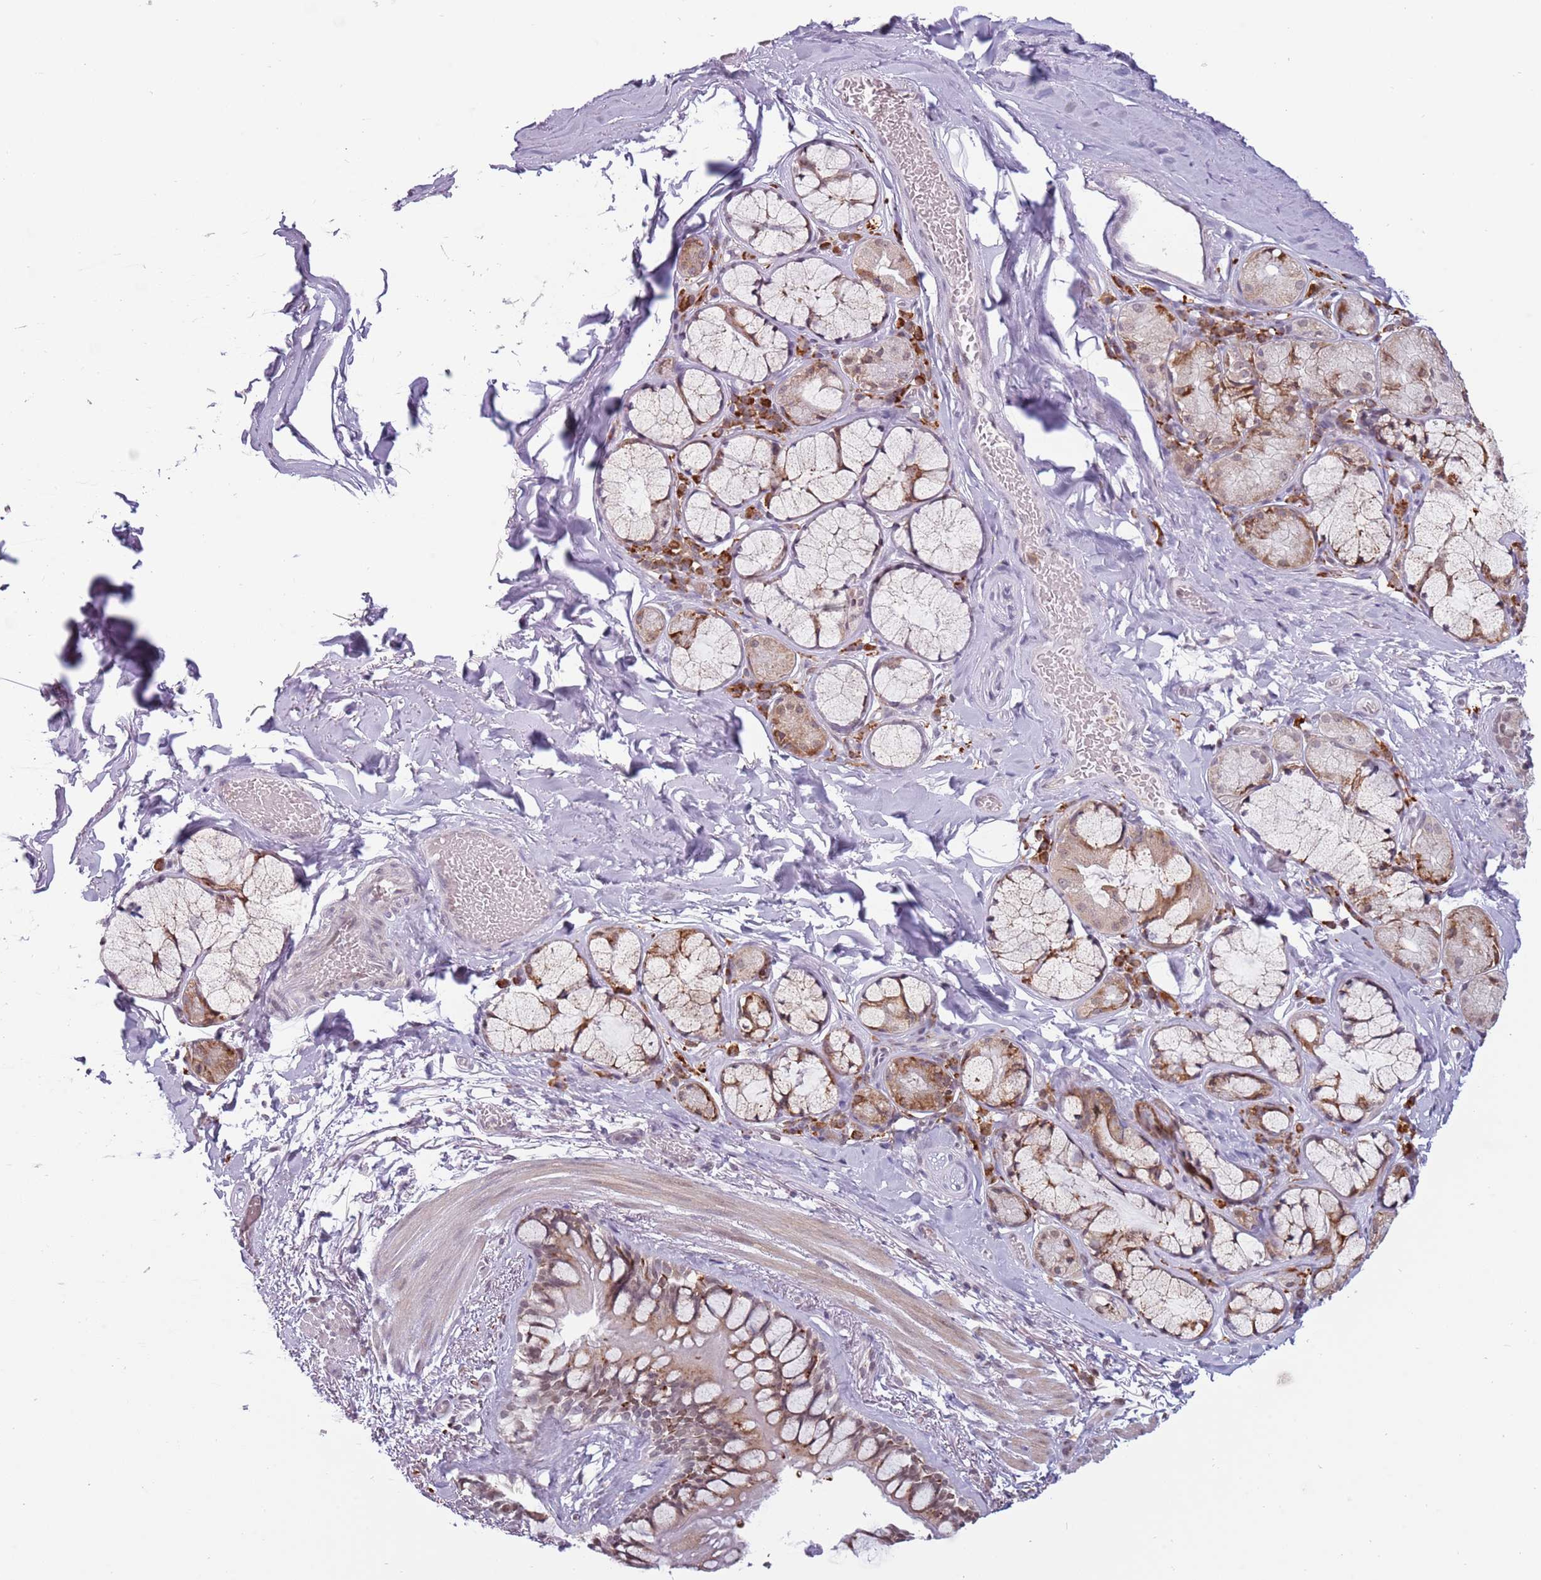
{"staining": {"intensity": "weak", "quantity": "25%-75%", "location": "cytoplasmic/membranous,nuclear"}, "tissue": "bronchus", "cell_type": "Respiratory epithelial cells", "image_type": "normal", "snomed": [{"axis": "morphology", "description": "Normal tissue, NOS"}, {"axis": "topography", "description": "Cartilage tissue"}], "caption": "Normal bronchus was stained to show a protein in brown. There is low levels of weak cytoplasmic/membranous,nuclear staining in approximately 25%-75% of respiratory epithelial cells.", "gene": "BARD1", "patient": {"sex": "male", "age": 63}}